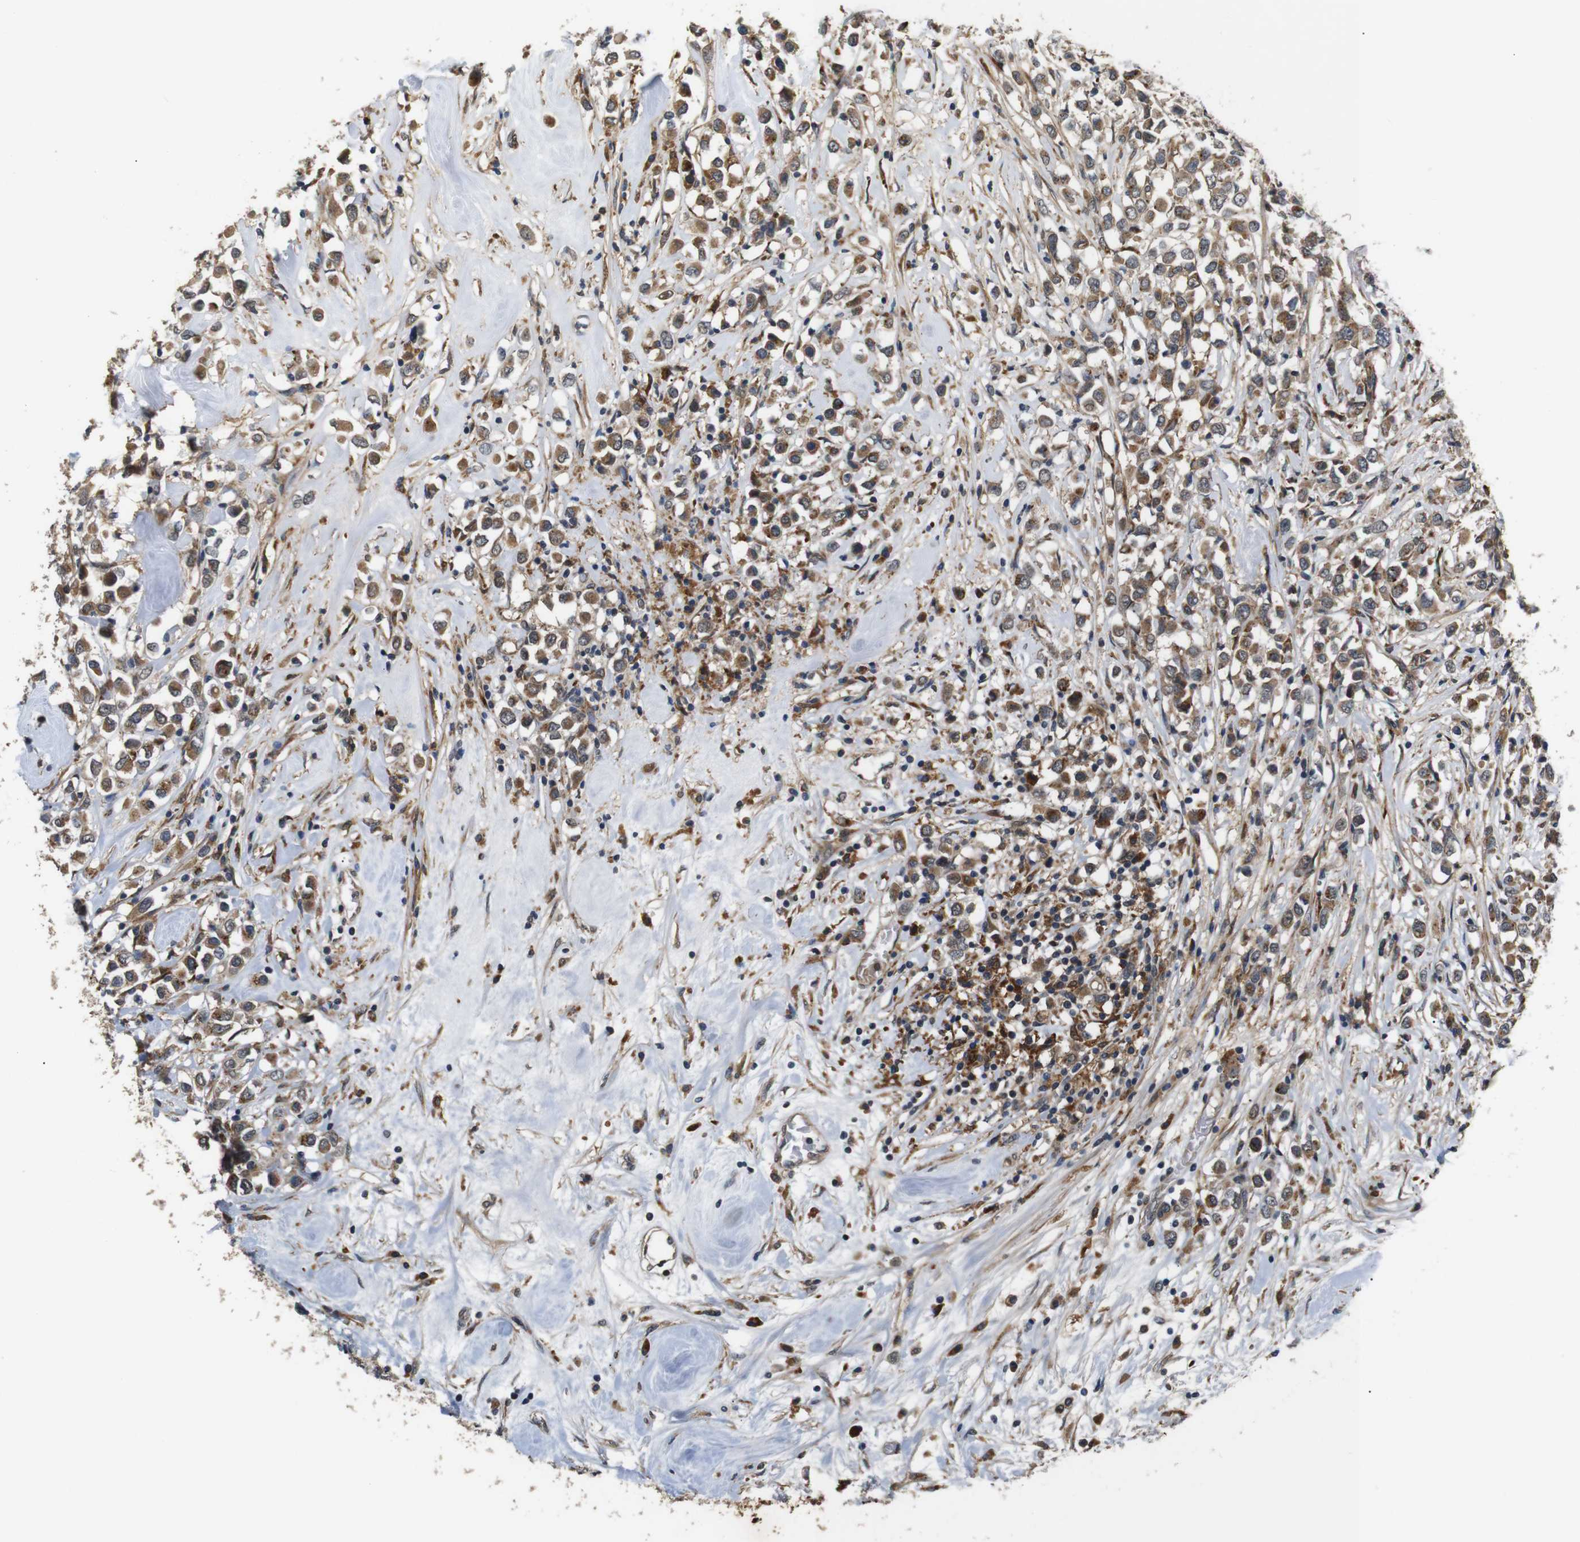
{"staining": {"intensity": "moderate", "quantity": ">75%", "location": "cytoplasmic/membranous"}, "tissue": "breast cancer", "cell_type": "Tumor cells", "image_type": "cancer", "snomed": [{"axis": "morphology", "description": "Duct carcinoma"}, {"axis": "topography", "description": "Breast"}], "caption": "This micrograph displays IHC staining of human breast invasive ductal carcinoma, with medium moderate cytoplasmic/membranous staining in about >75% of tumor cells.", "gene": "EPHB2", "patient": {"sex": "female", "age": 61}}